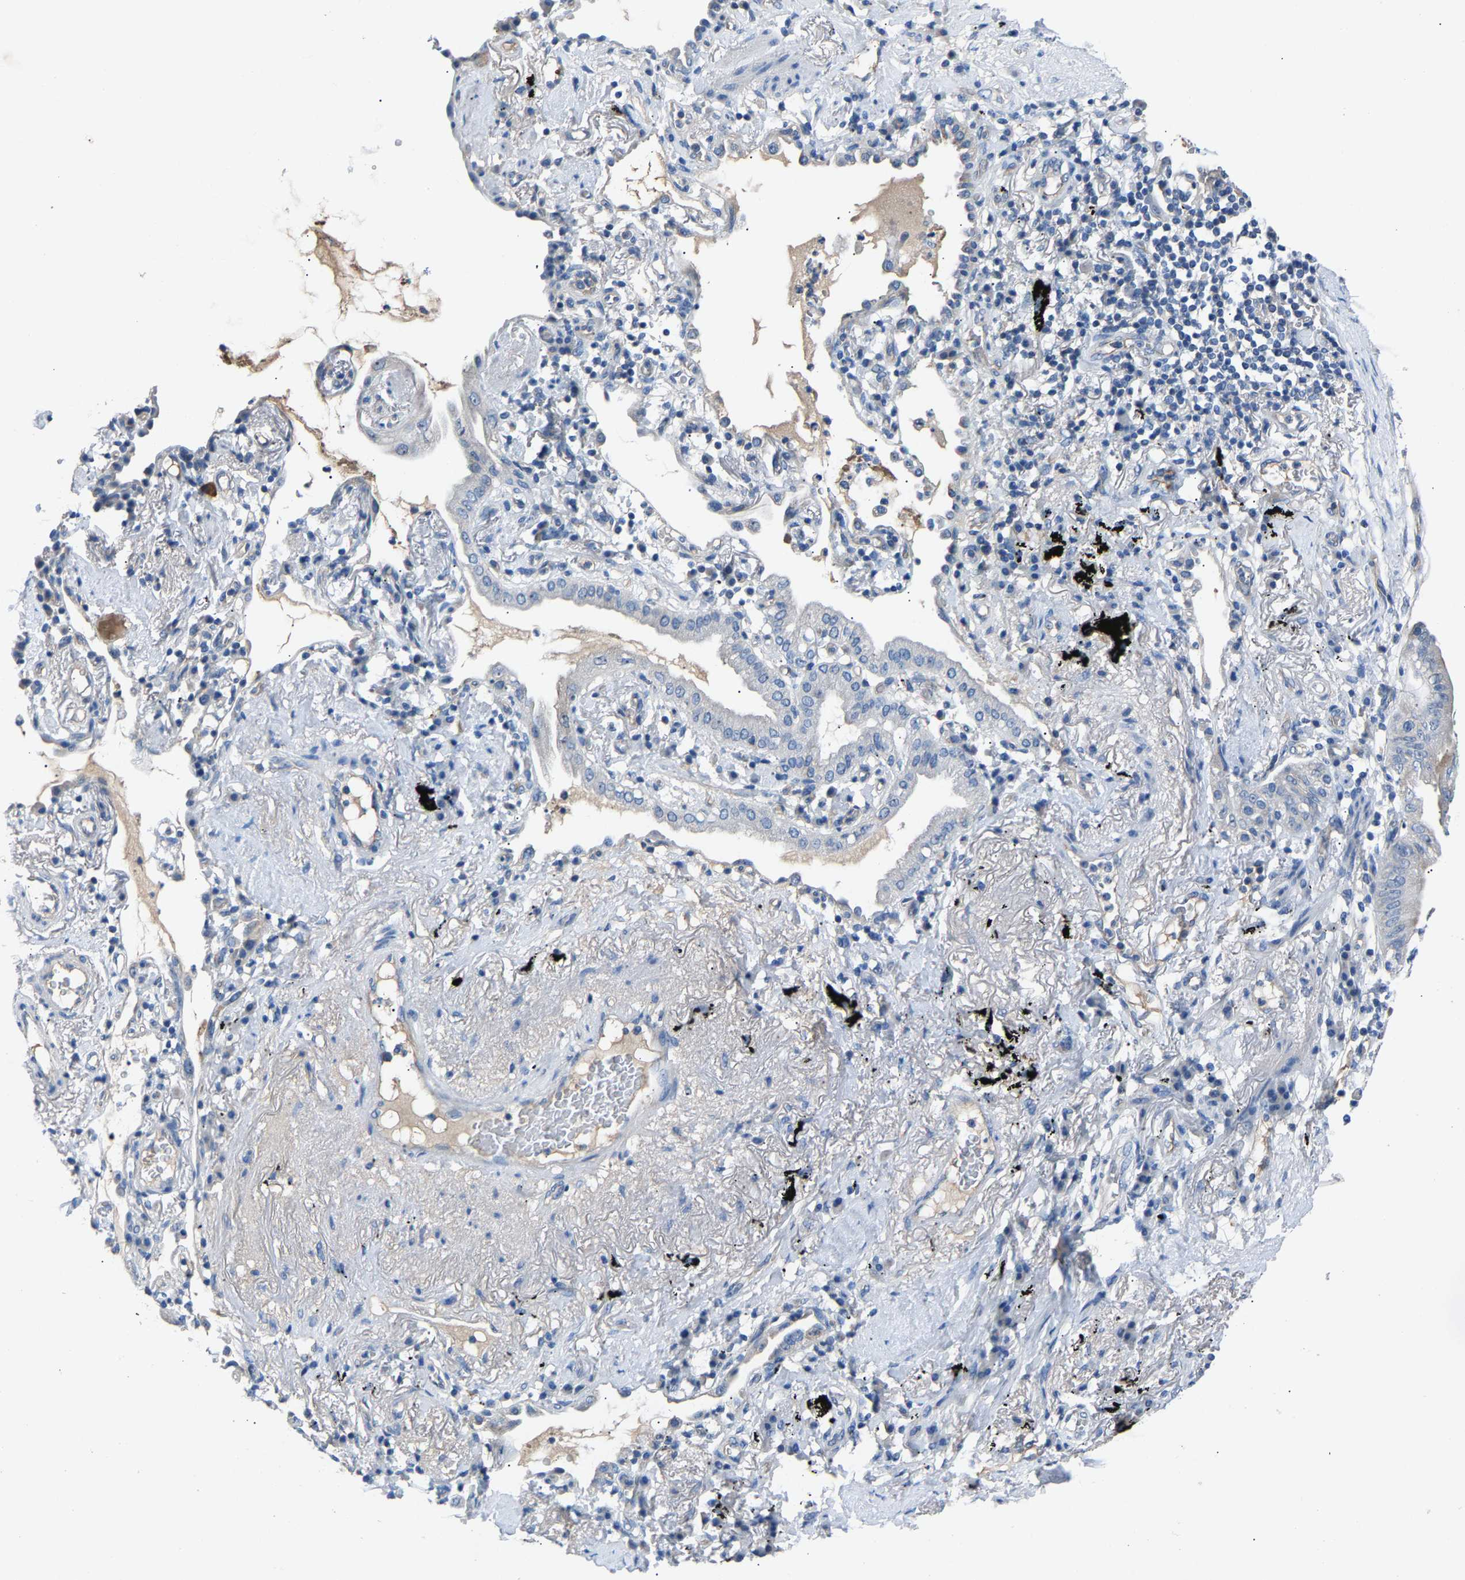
{"staining": {"intensity": "moderate", "quantity": "<25%", "location": "cytoplasmic/membranous"}, "tissue": "lung cancer", "cell_type": "Tumor cells", "image_type": "cancer", "snomed": [{"axis": "morphology", "description": "Normal tissue, NOS"}, {"axis": "morphology", "description": "Adenocarcinoma, NOS"}, {"axis": "topography", "description": "Bronchus"}, {"axis": "topography", "description": "Lung"}], "caption": "Immunohistochemistry (IHC) micrograph of human lung cancer (adenocarcinoma) stained for a protein (brown), which demonstrates low levels of moderate cytoplasmic/membranous positivity in about <25% of tumor cells.", "gene": "DNAAF5", "patient": {"sex": "female", "age": 70}}